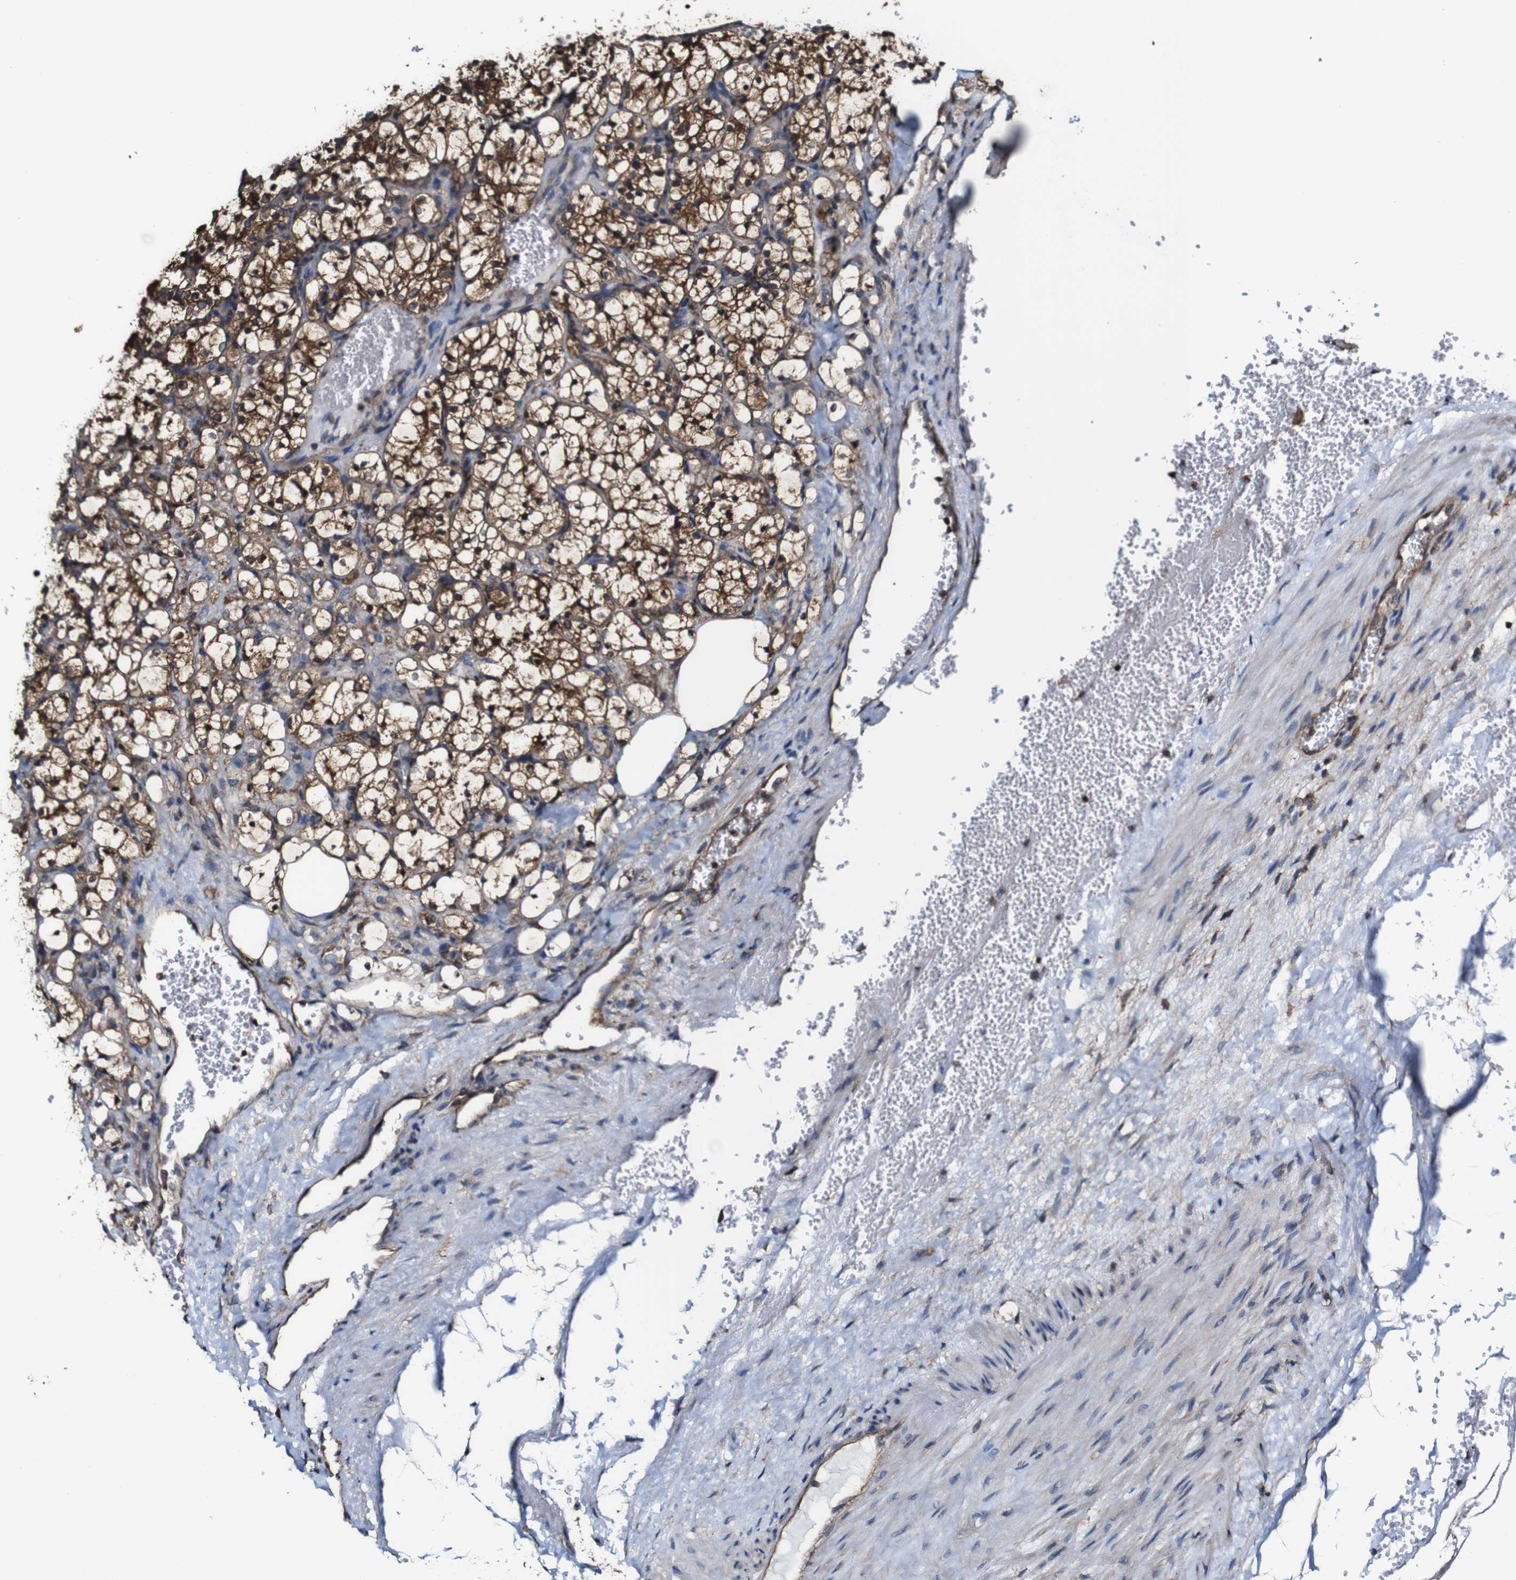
{"staining": {"intensity": "moderate", "quantity": ">75%", "location": "cytoplasmic/membranous"}, "tissue": "renal cancer", "cell_type": "Tumor cells", "image_type": "cancer", "snomed": [{"axis": "morphology", "description": "Adenocarcinoma, NOS"}, {"axis": "topography", "description": "Kidney"}], "caption": "A brown stain highlights moderate cytoplasmic/membranous staining of a protein in human renal cancer (adenocarcinoma) tumor cells. Nuclei are stained in blue.", "gene": "PTPRR", "patient": {"sex": "female", "age": 69}}